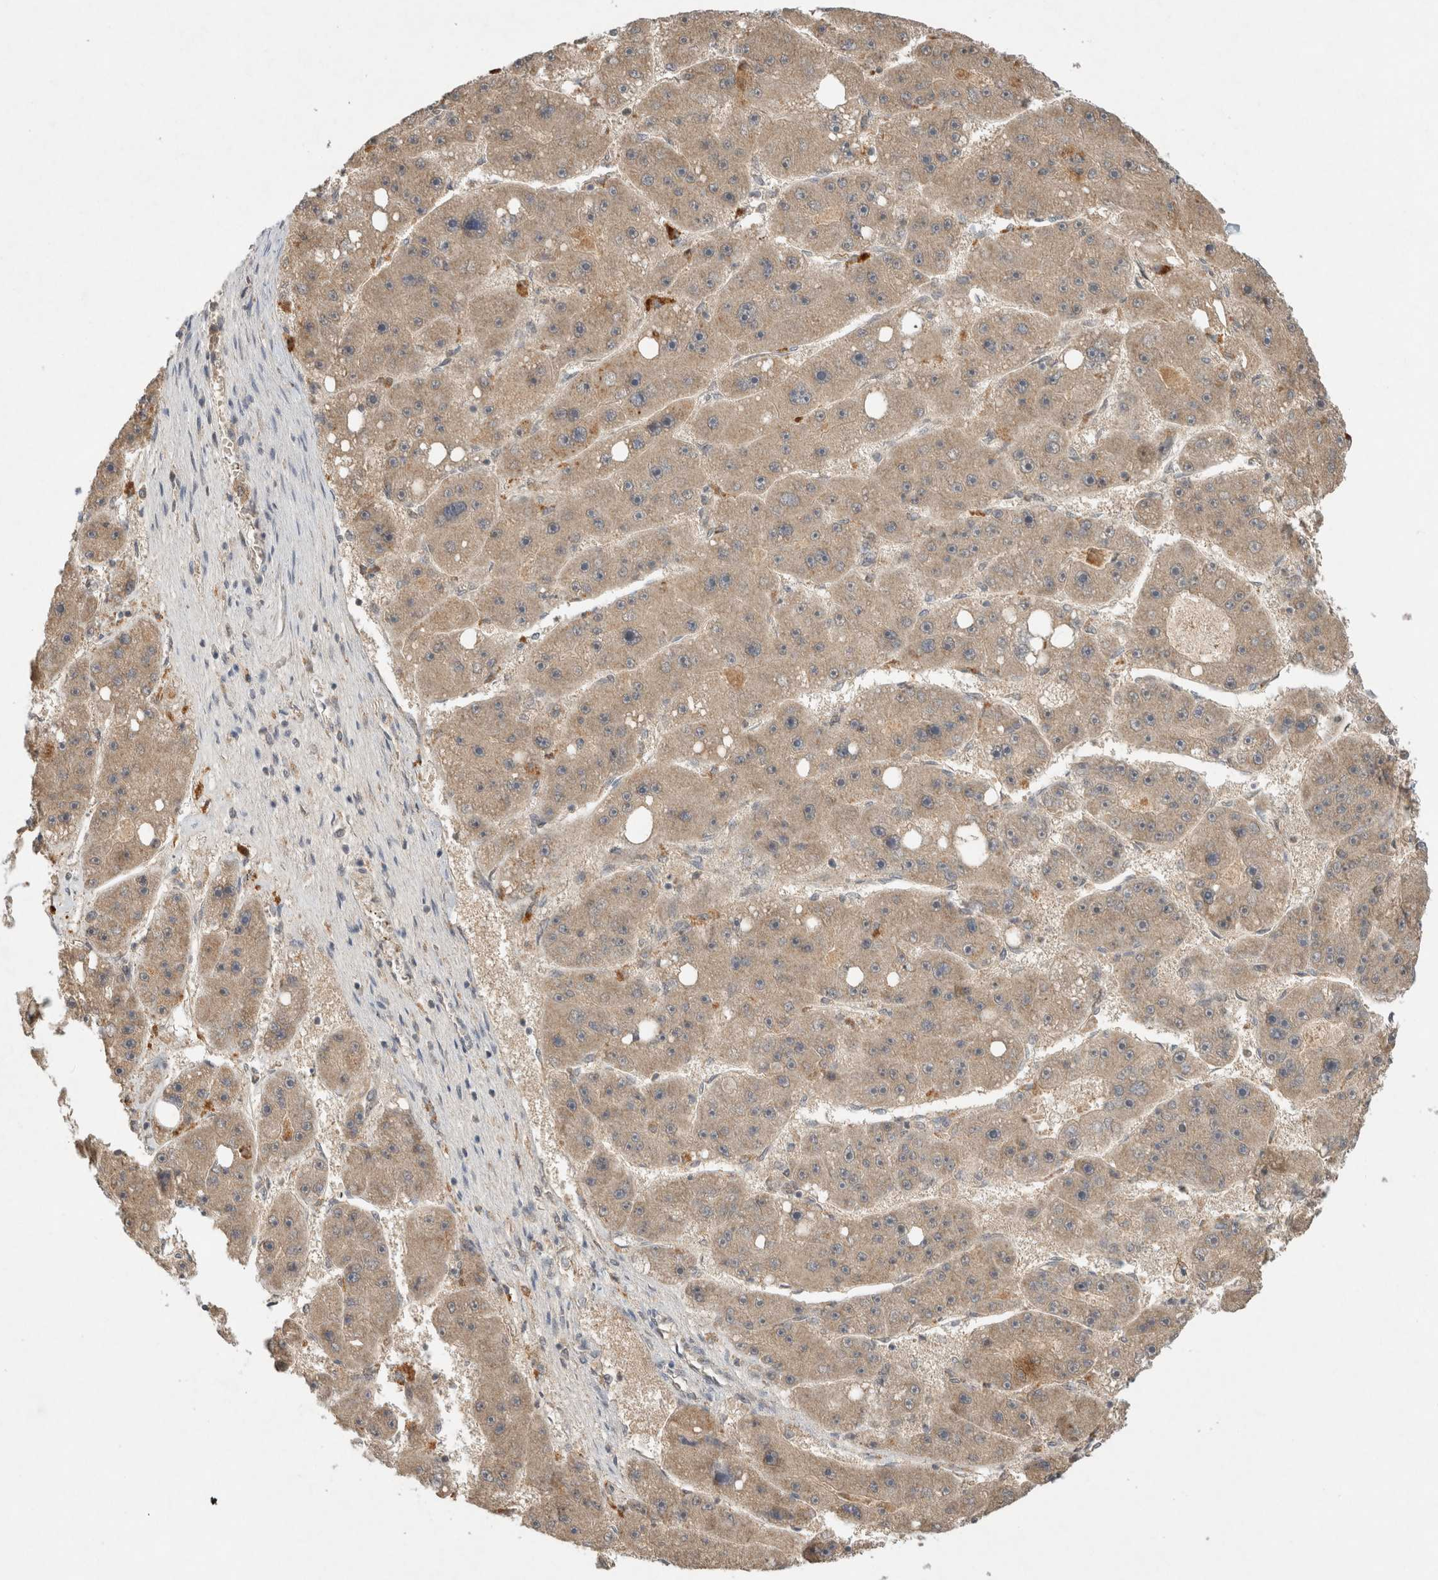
{"staining": {"intensity": "weak", "quantity": ">75%", "location": "cytoplasmic/membranous"}, "tissue": "liver cancer", "cell_type": "Tumor cells", "image_type": "cancer", "snomed": [{"axis": "morphology", "description": "Carcinoma, Hepatocellular, NOS"}, {"axis": "topography", "description": "Liver"}], "caption": "Immunohistochemical staining of human liver cancer shows low levels of weak cytoplasmic/membranous protein expression in approximately >75% of tumor cells.", "gene": "LOXL2", "patient": {"sex": "female", "age": 61}}